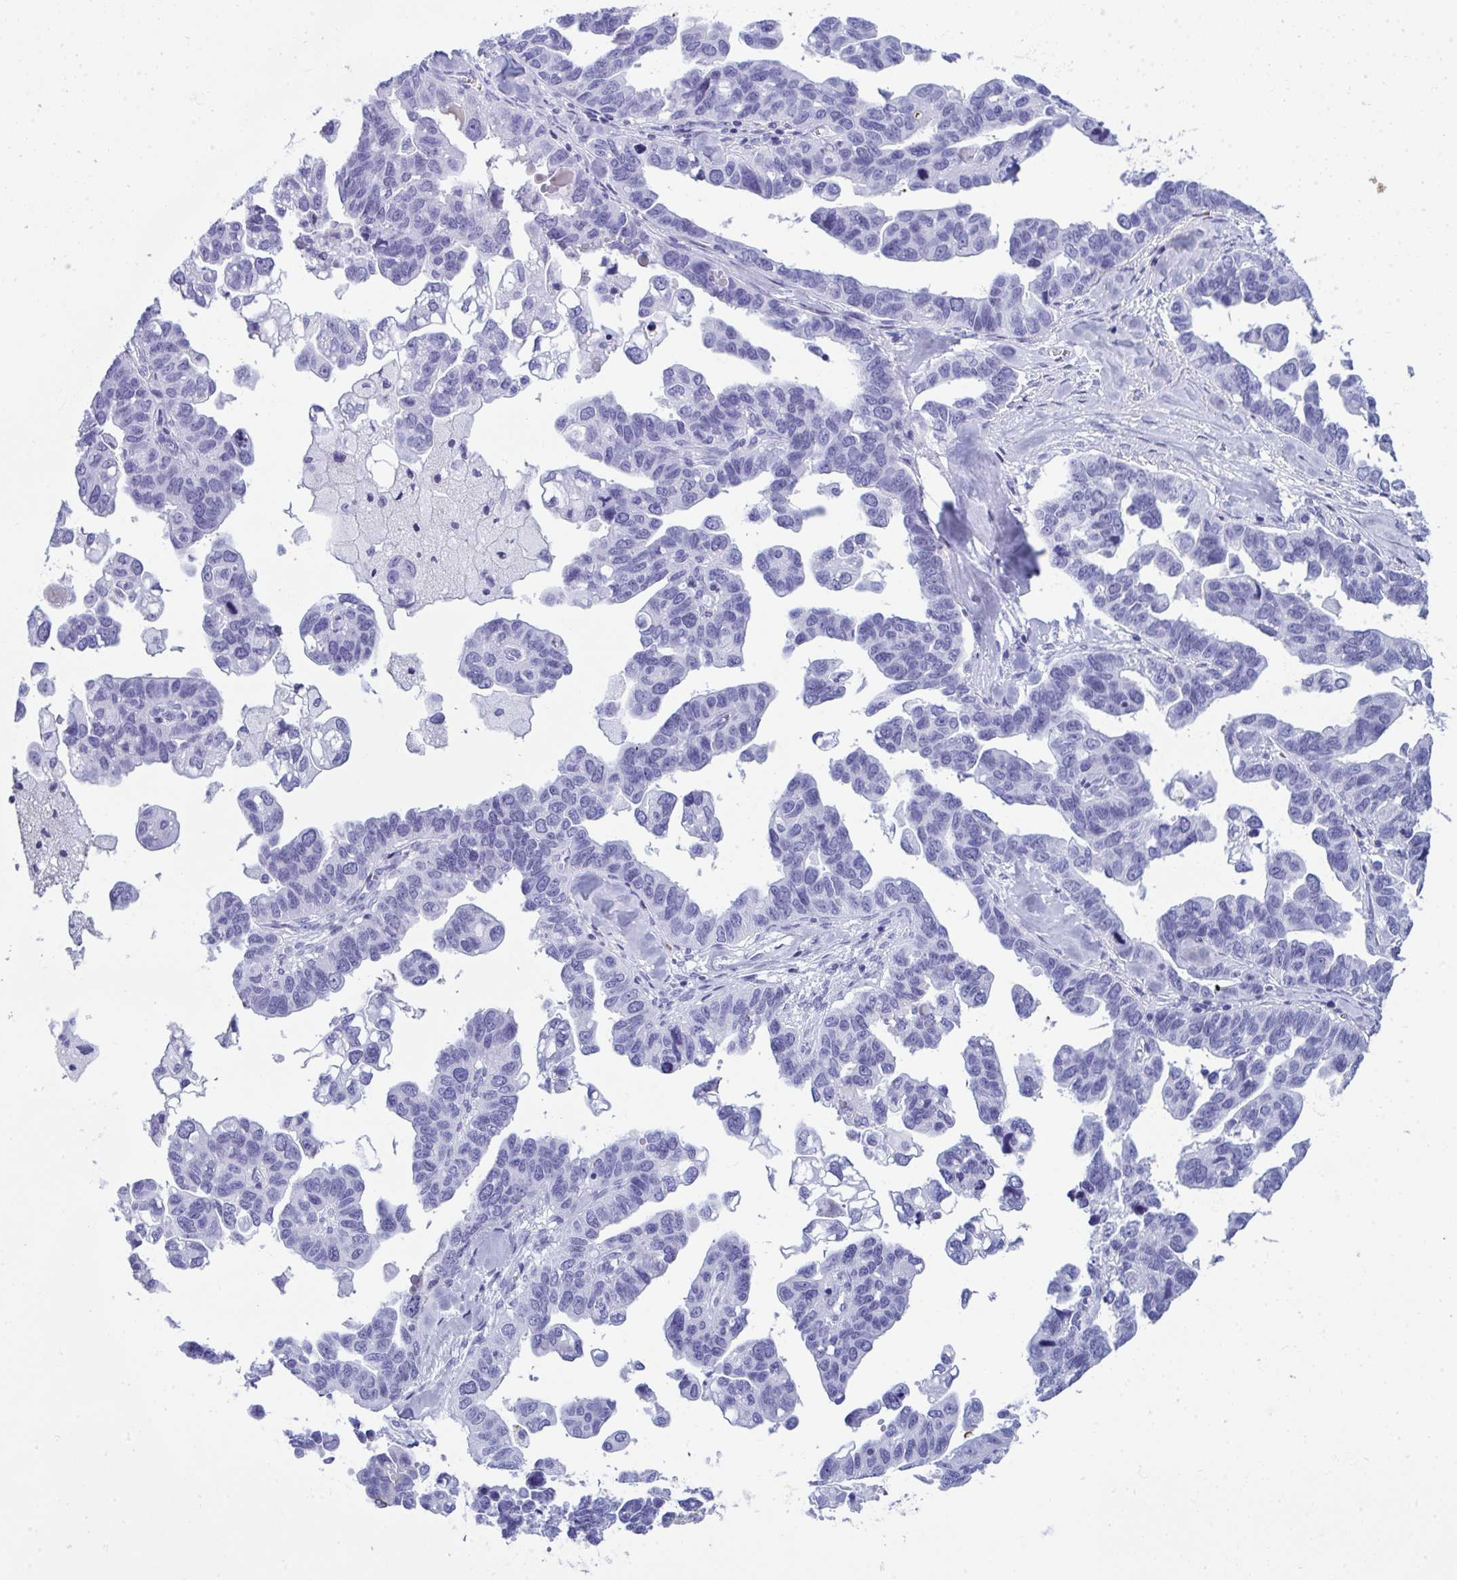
{"staining": {"intensity": "negative", "quantity": "none", "location": "none"}, "tissue": "ovarian cancer", "cell_type": "Tumor cells", "image_type": "cancer", "snomed": [{"axis": "morphology", "description": "Cystadenocarcinoma, serous, NOS"}, {"axis": "topography", "description": "Ovary"}], "caption": "The histopathology image reveals no staining of tumor cells in ovarian cancer. (DAB immunohistochemistry visualized using brightfield microscopy, high magnification).", "gene": "JCHAIN", "patient": {"sex": "female", "age": 69}}